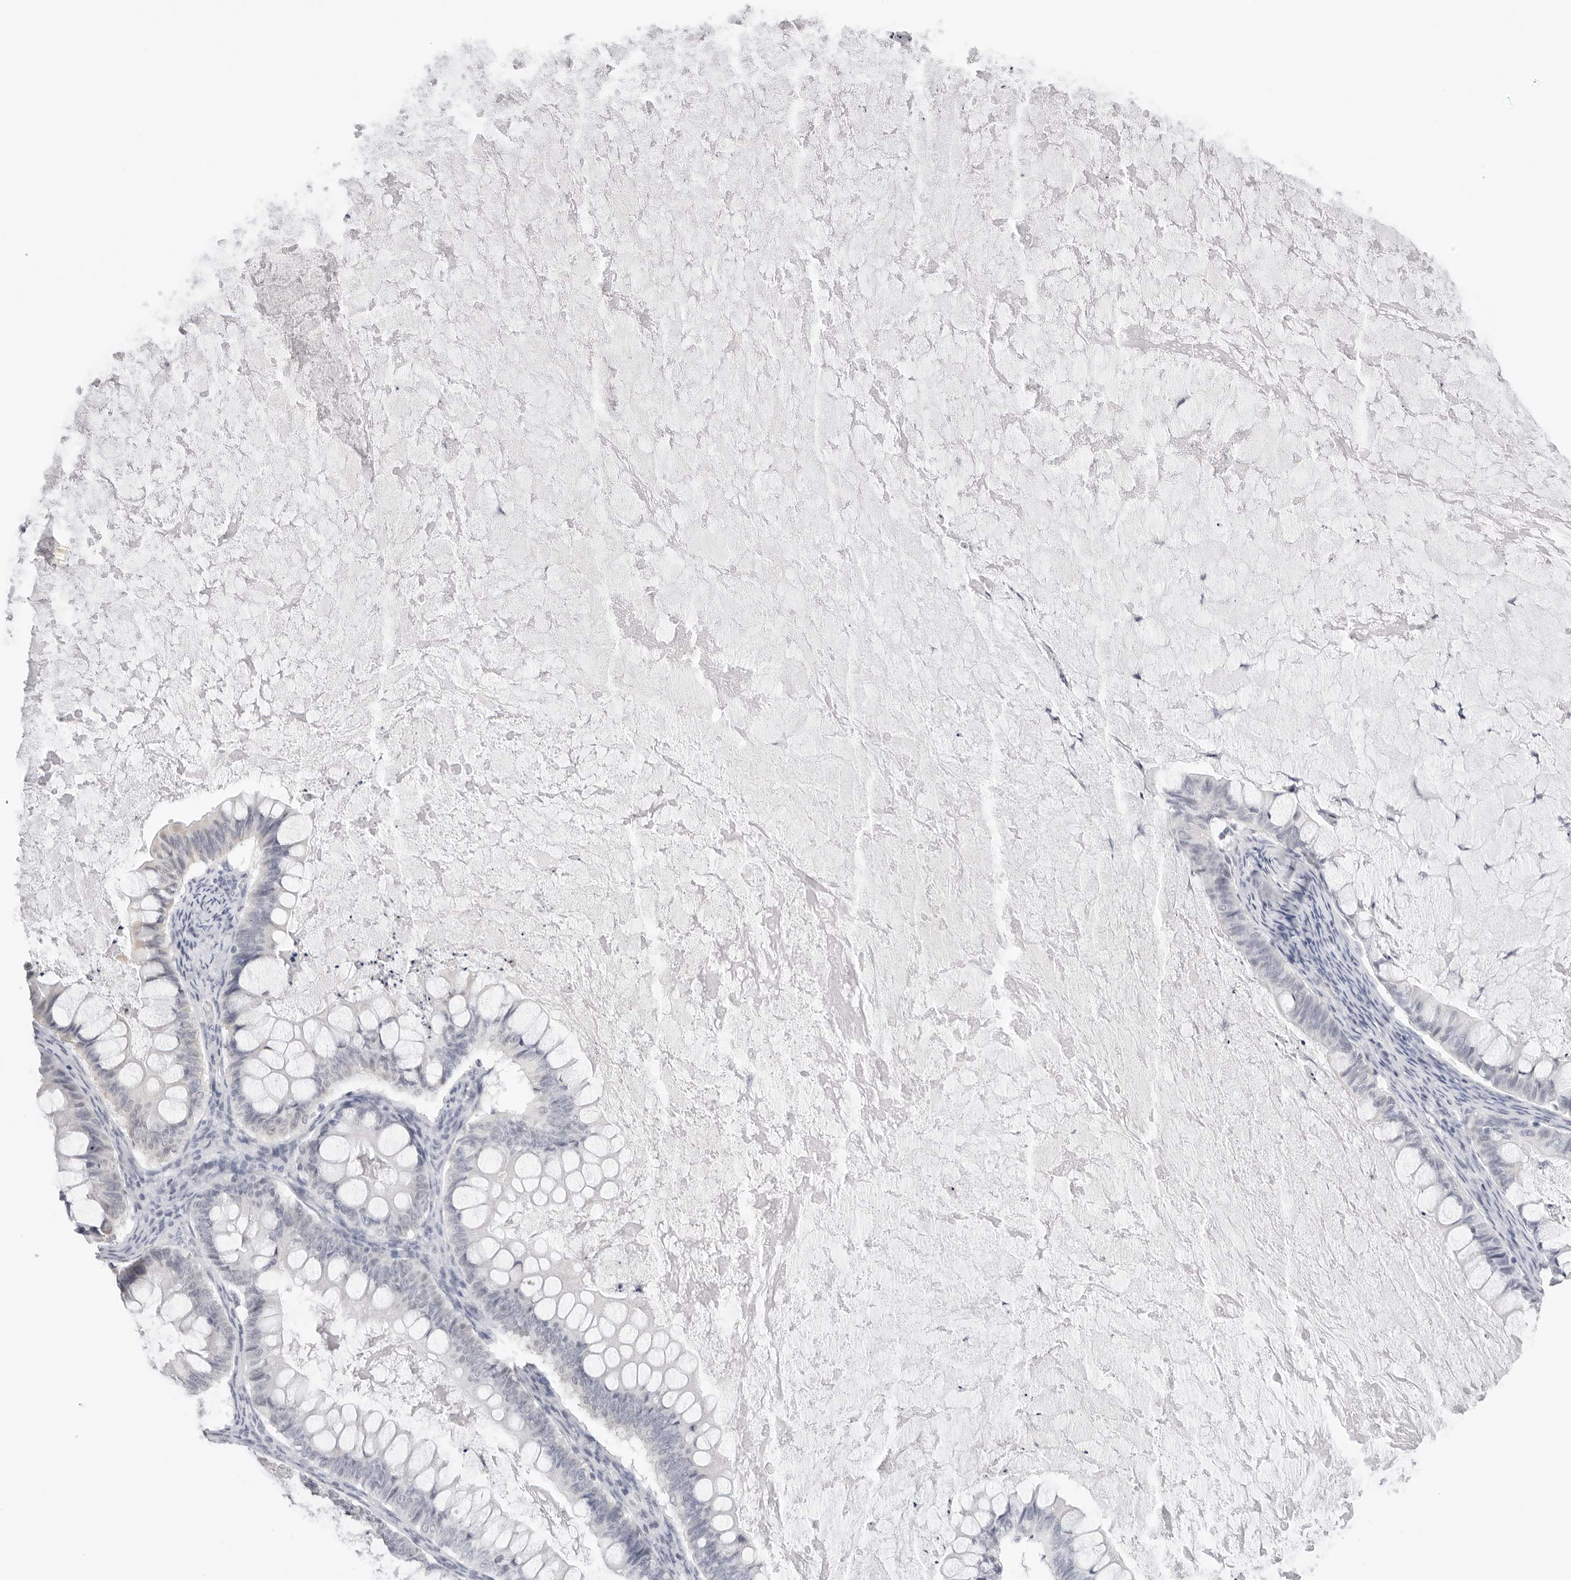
{"staining": {"intensity": "negative", "quantity": "none", "location": "none"}, "tissue": "ovarian cancer", "cell_type": "Tumor cells", "image_type": "cancer", "snomed": [{"axis": "morphology", "description": "Cystadenocarcinoma, mucinous, NOS"}, {"axis": "topography", "description": "Ovary"}], "caption": "This histopathology image is of ovarian mucinous cystadenocarcinoma stained with IHC to label a protein in brown with the nuclei are counter-stained blue. There is no positivity in tumor cells.", "gene": "AGMAT", "patient": {"sex": "female", "age": 61}}